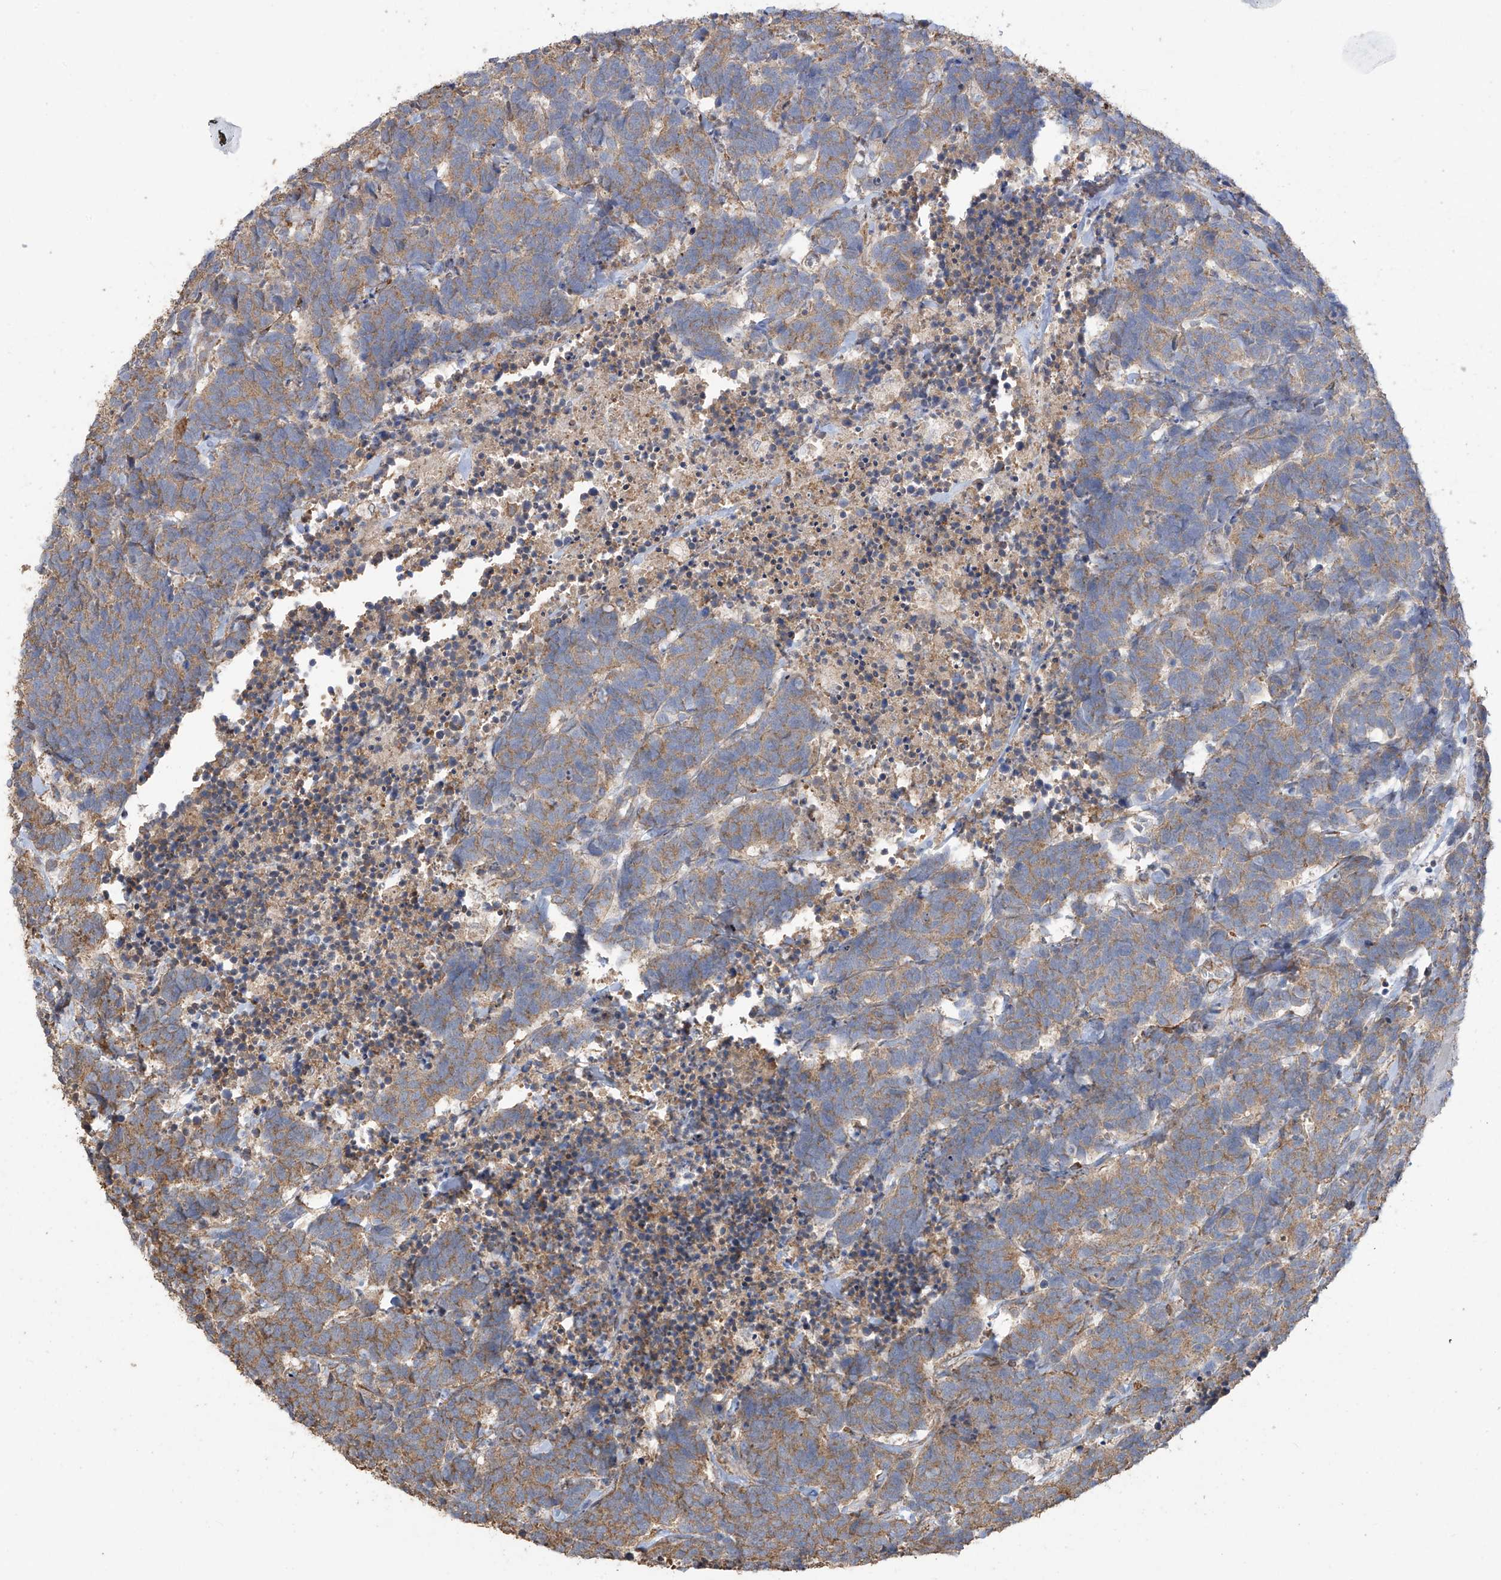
{"staining": {"intensity": "moderate", "quantity": ">75%", "location": "cytoplasmic/membranous"}, "tissue": "carcinoid", "cell_type": "Tumor cells", "image_type": "cancer", "snomed": [{"axis": "morphology", "description": "Carcinoma, NOS"}, {"axis": "morphology", "description": "Carcinoid, malignant, NOS"}, {"axis": "topography", "description": "Urinary bladder"}], "caption": "Protein analysis of carcinoid (malignant) tissue demonstrates moderate cytoplasmic/membranous positivity in approximately >75% of tumor cells.", "gene": "COX10", "patient": {"sex": "male", "age": 57}}